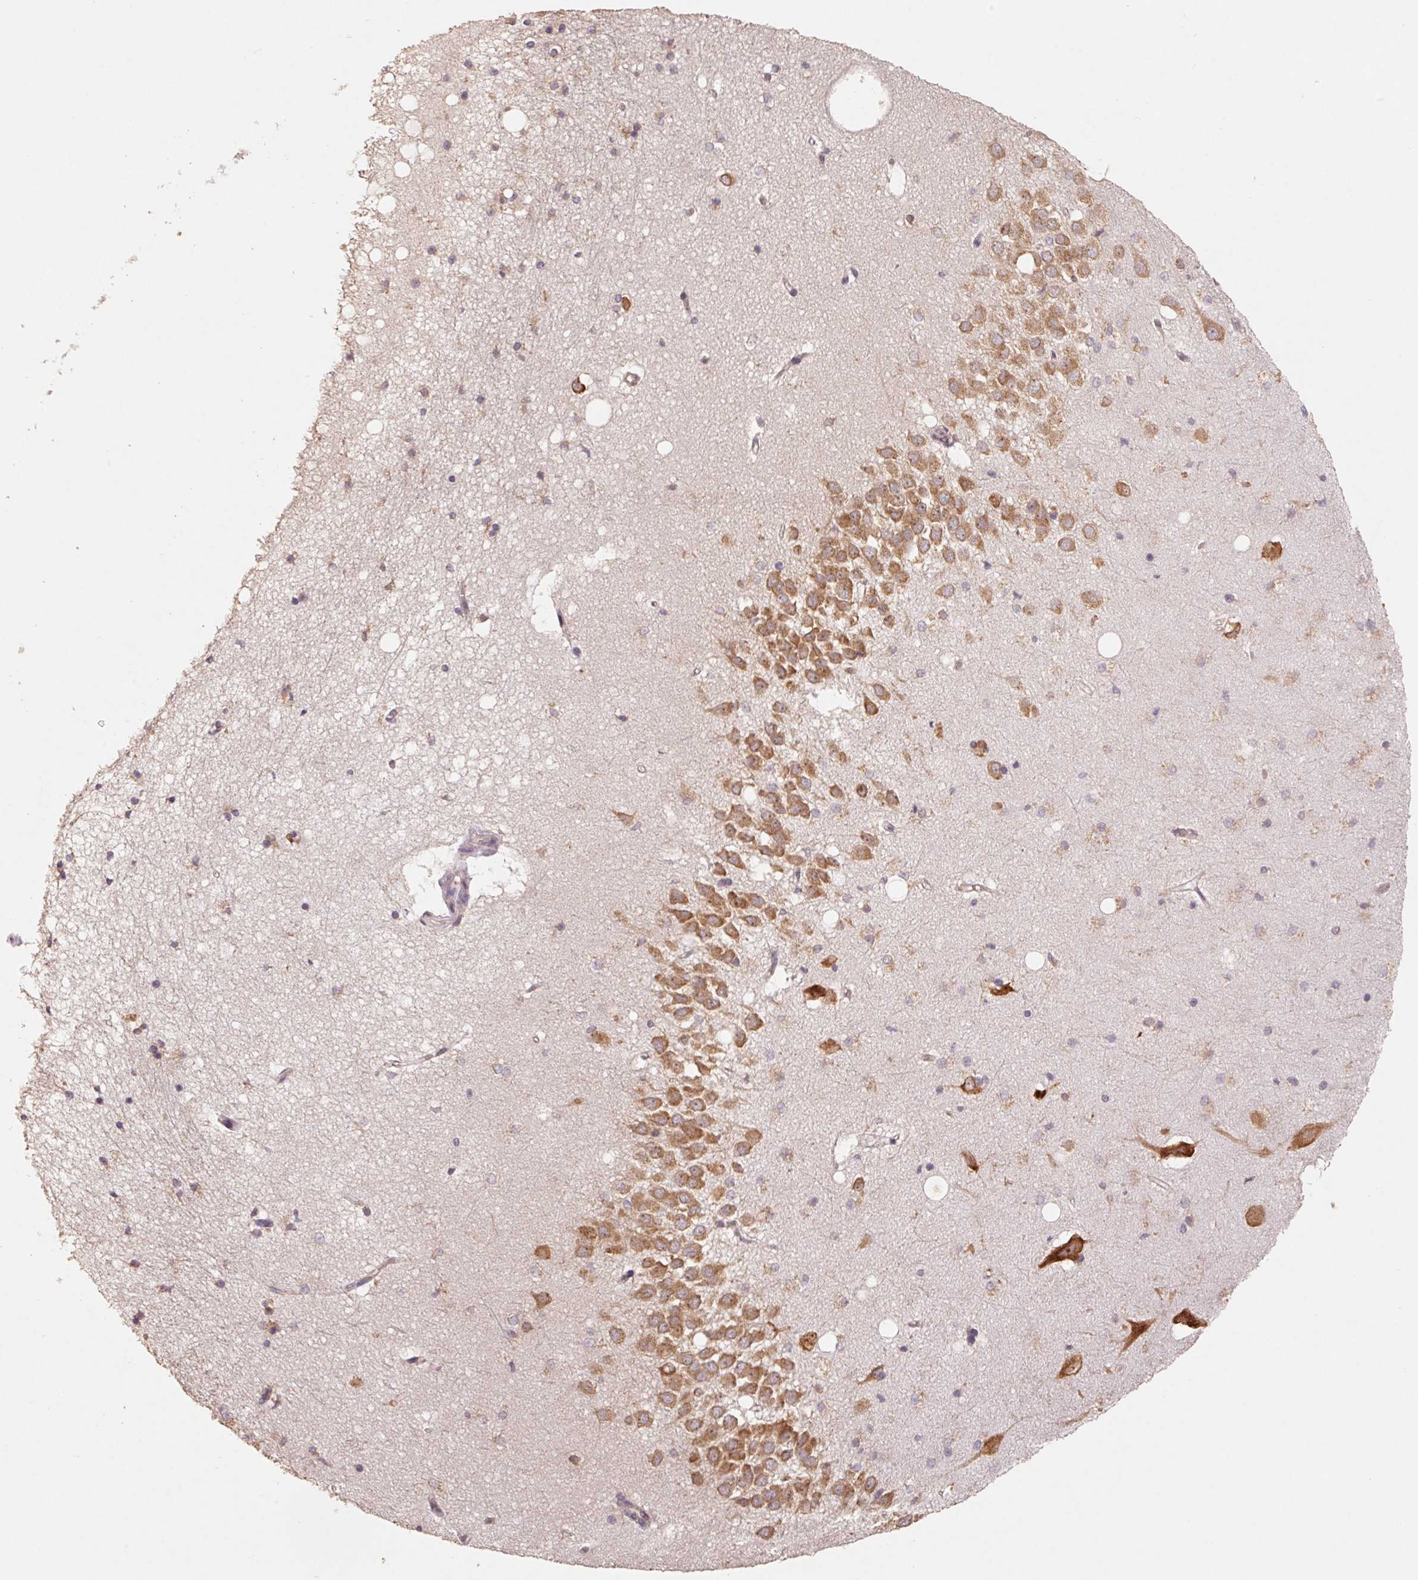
{"staining": {"intensity": "moderate", "quantity": "25%-75%", "location": "cytoplasmic/membranous"}, "tissue": "hippocampus", "cell_type": "Glial cells", "image_type": "normal", "snomed": [{"axis": "morphology", "description": "Normal tissue, NOS"}, {"axis": "topography", "description": "Hippocampus"}], "caption": "IHC micrograph of benign hippocampus stained for a protein (brown), which demonstrates medium levels of moderate cytoplasmic/membranous expression in approximately 25%-75% of glial cells.", "gene": "RPL27A", "patient": {"sex": "male", "age": 58}}